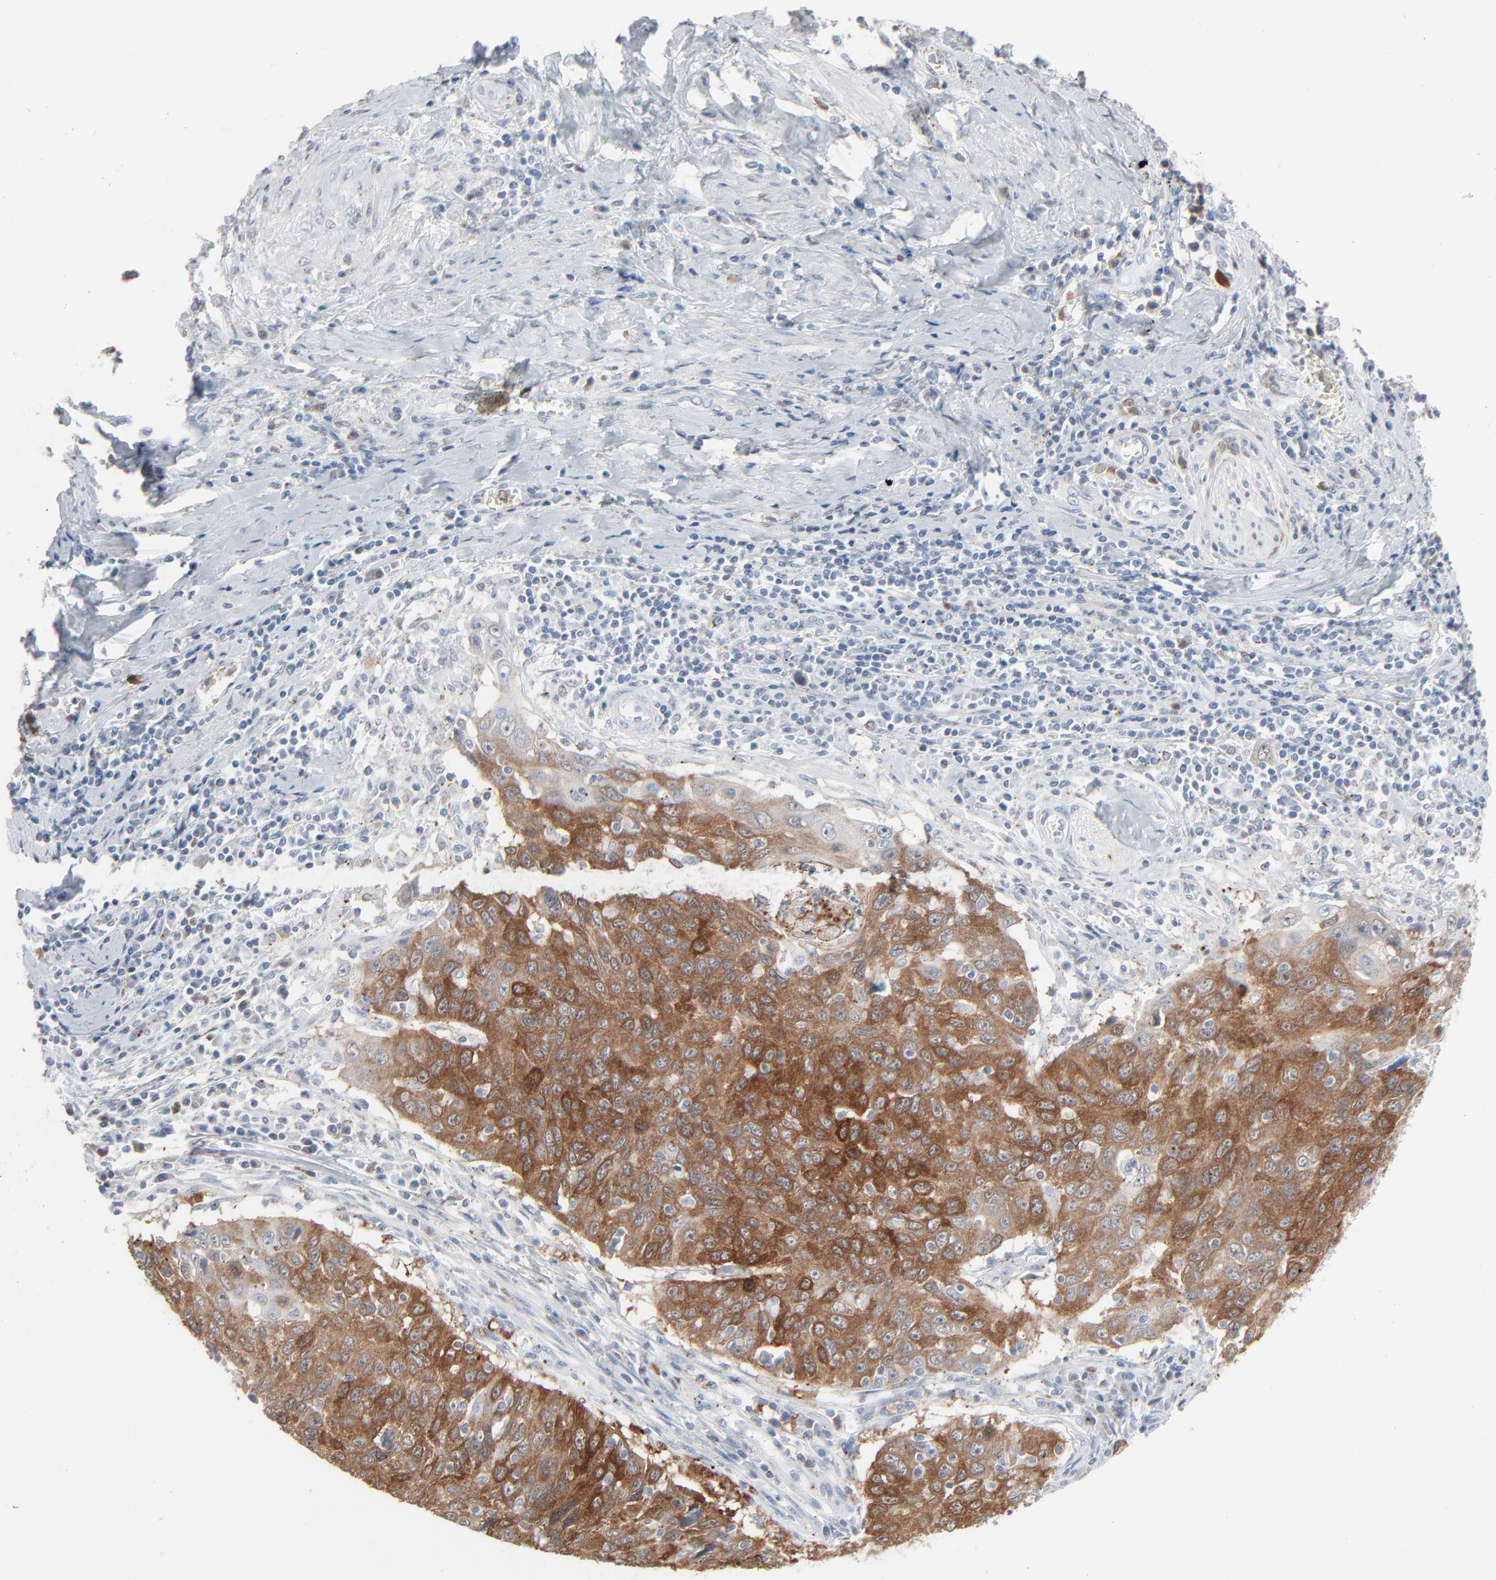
{"staining": {"intensity": "moderate", "quantity": ">75%", "location": "cytoplasmic/membranous"}, "tissue": "cervical cancer", "cell_type": "Tumor cells", "image_type": "cancer", "snomed": [{"axis": "morphology", "description": "Squamous cell carcinoma, NOS"}, {"axis": "topography", "description": "Cervix"}], "caption": "A brown stain shows moderate cytoplasmic/membranous positivity of a protein in cervical cancer tumor cells.", "gene": "PHGDH", "patient": {"sex": "female", "age": 53}}